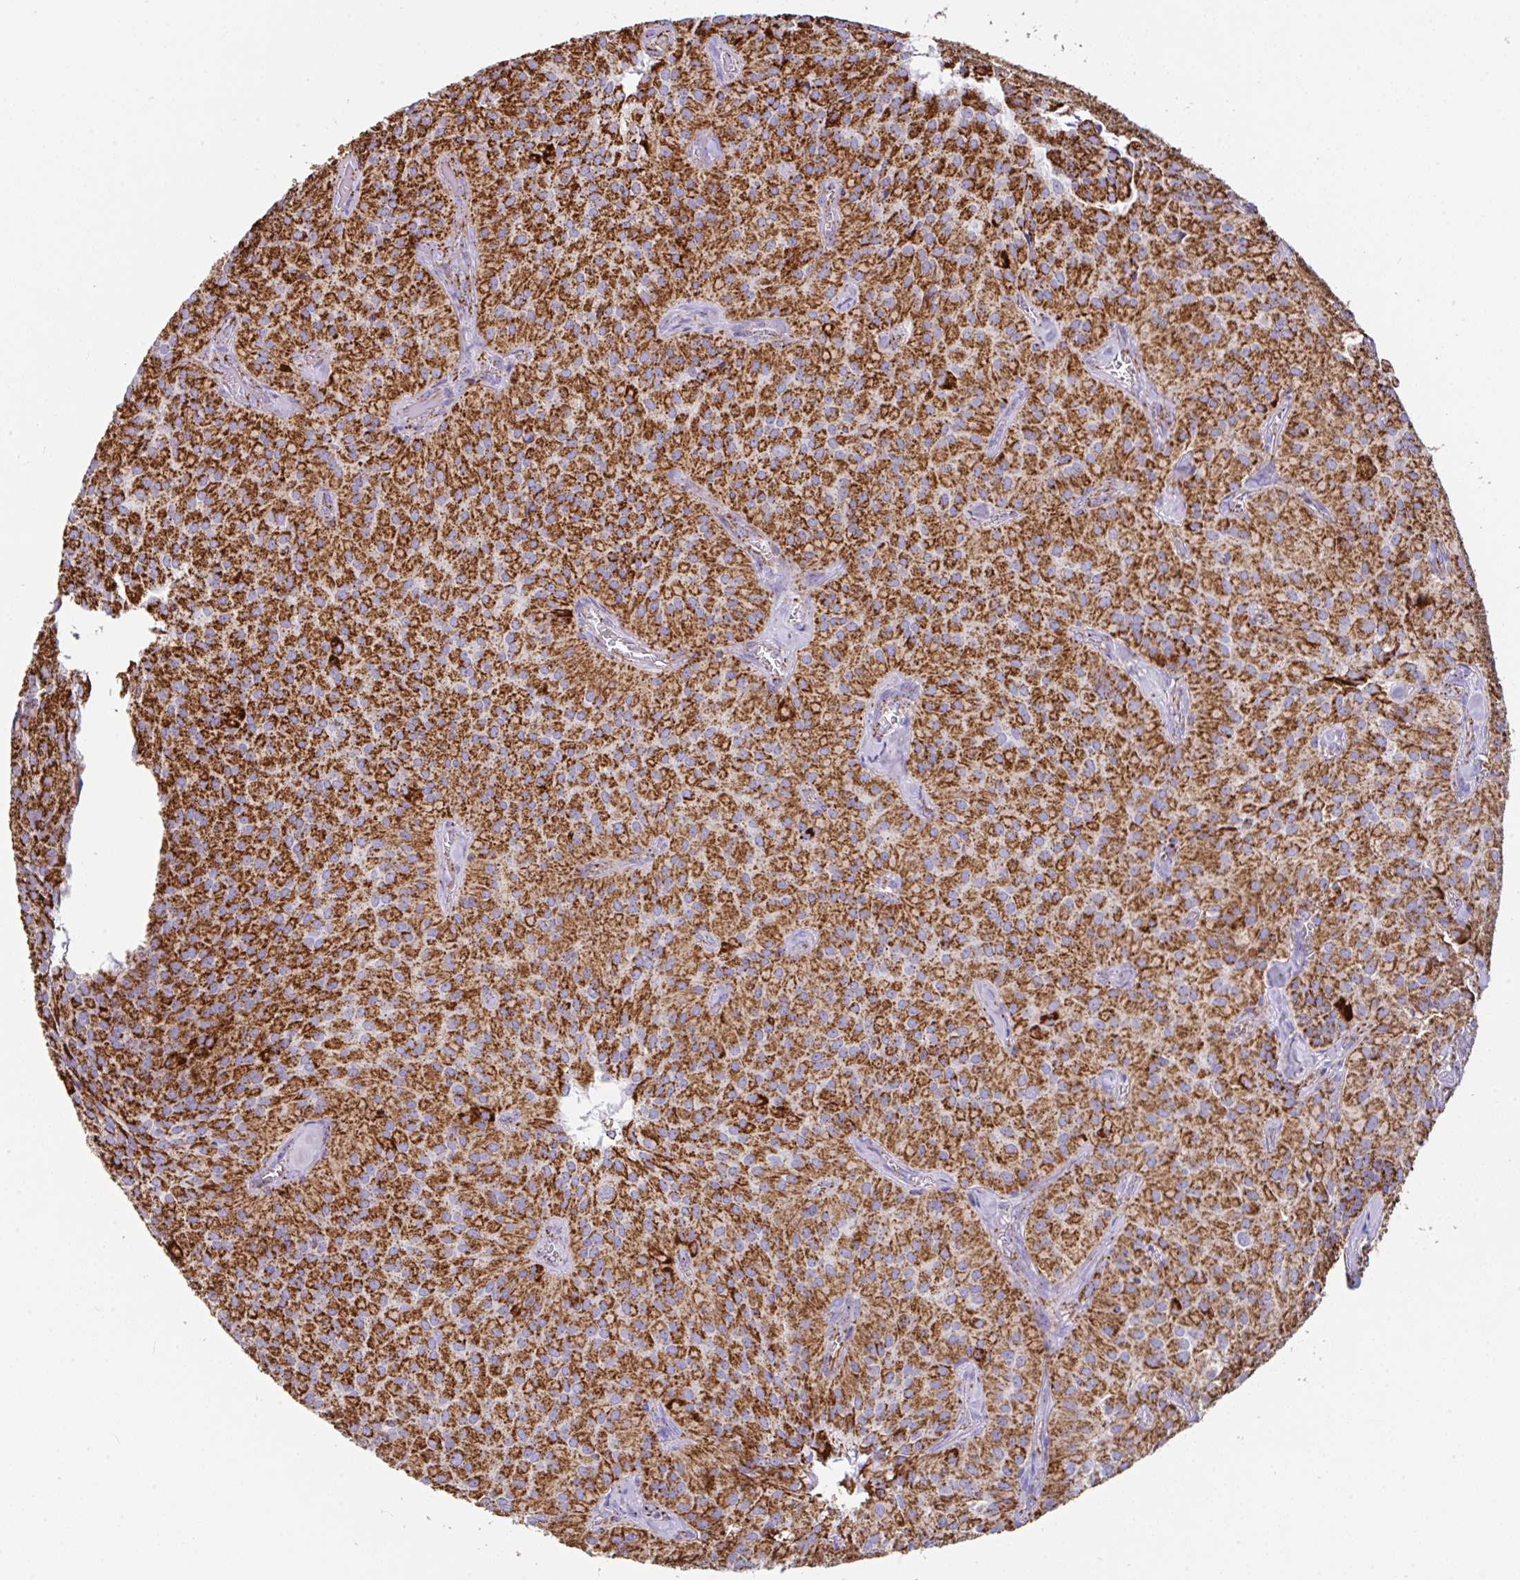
{"staining": {"intensity": "strong", "quantity": ">75%", "location": "cytoplasmic/membranous"}, "tissue": "glioma", "cell_type": "Tumor cells", "image_type": "cancer", "snomed": [{"axis": "morphology", "description": "Glioma, malignant, Low grade"}, {"axis": "topography", "description": "Brain"}], "caption": "Human low-grade glioma (malignant) stained with a protein marker shows strong staining in tumor cells.", "gene": "ANKRD33B", "patient": {"sex": "male", "age": 42}}